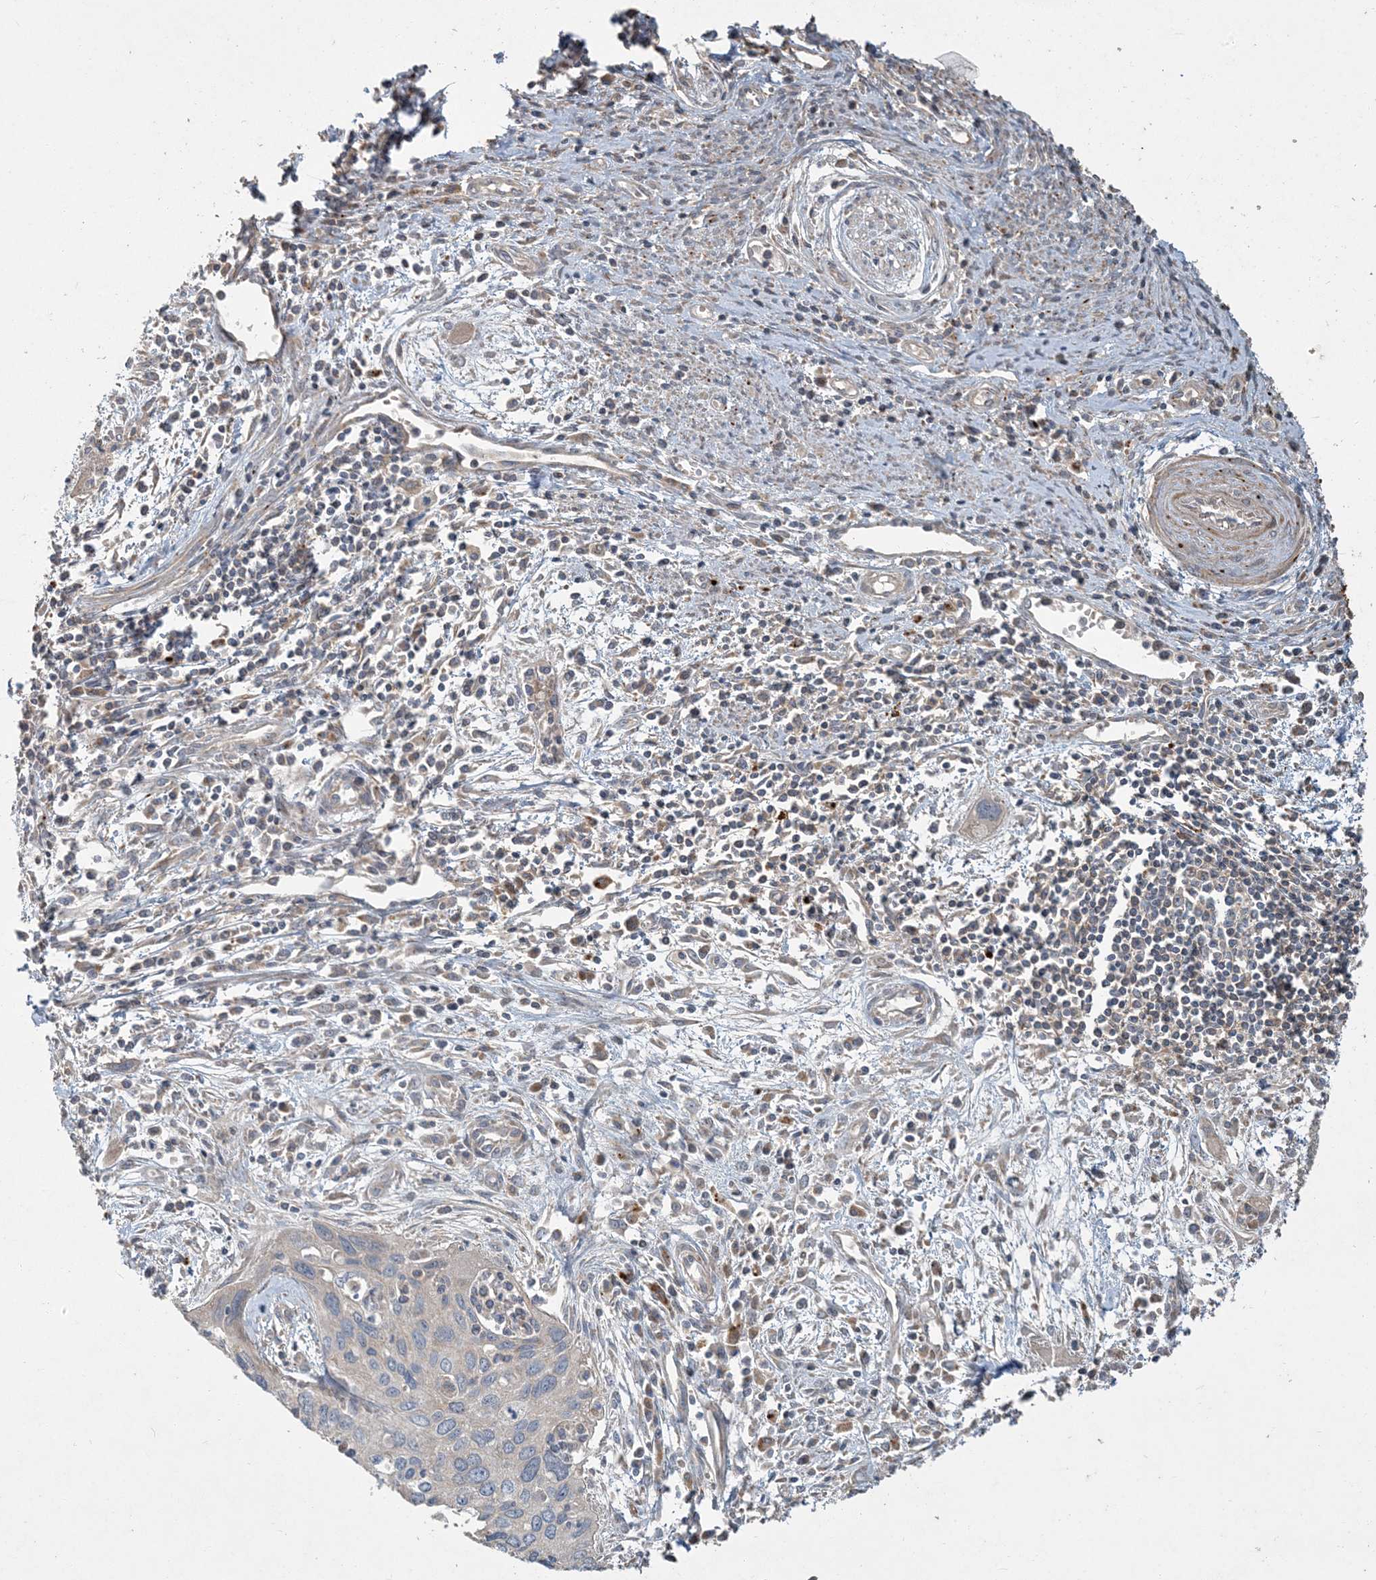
{"staining": {"intensity": "weak", "quantity": "<25%", "location": "cytoplasmic/membranous"}, "tissue": "cervical cancer", "cell_type": "Tumor cells", "image_type": "cancer", "snomed": [{"axis": "morphology", "description": "Squamous cell carcinoma, NOS"}, {"axis": "topography", "description": "Cervix"}], "caption": "This is an immunohistochemistry micrograph of cervical squamous cell carcinoma. There is no staining in tumor cells.", "gene": "LTN1", "patient": {"sex": "female", "age": 55}}